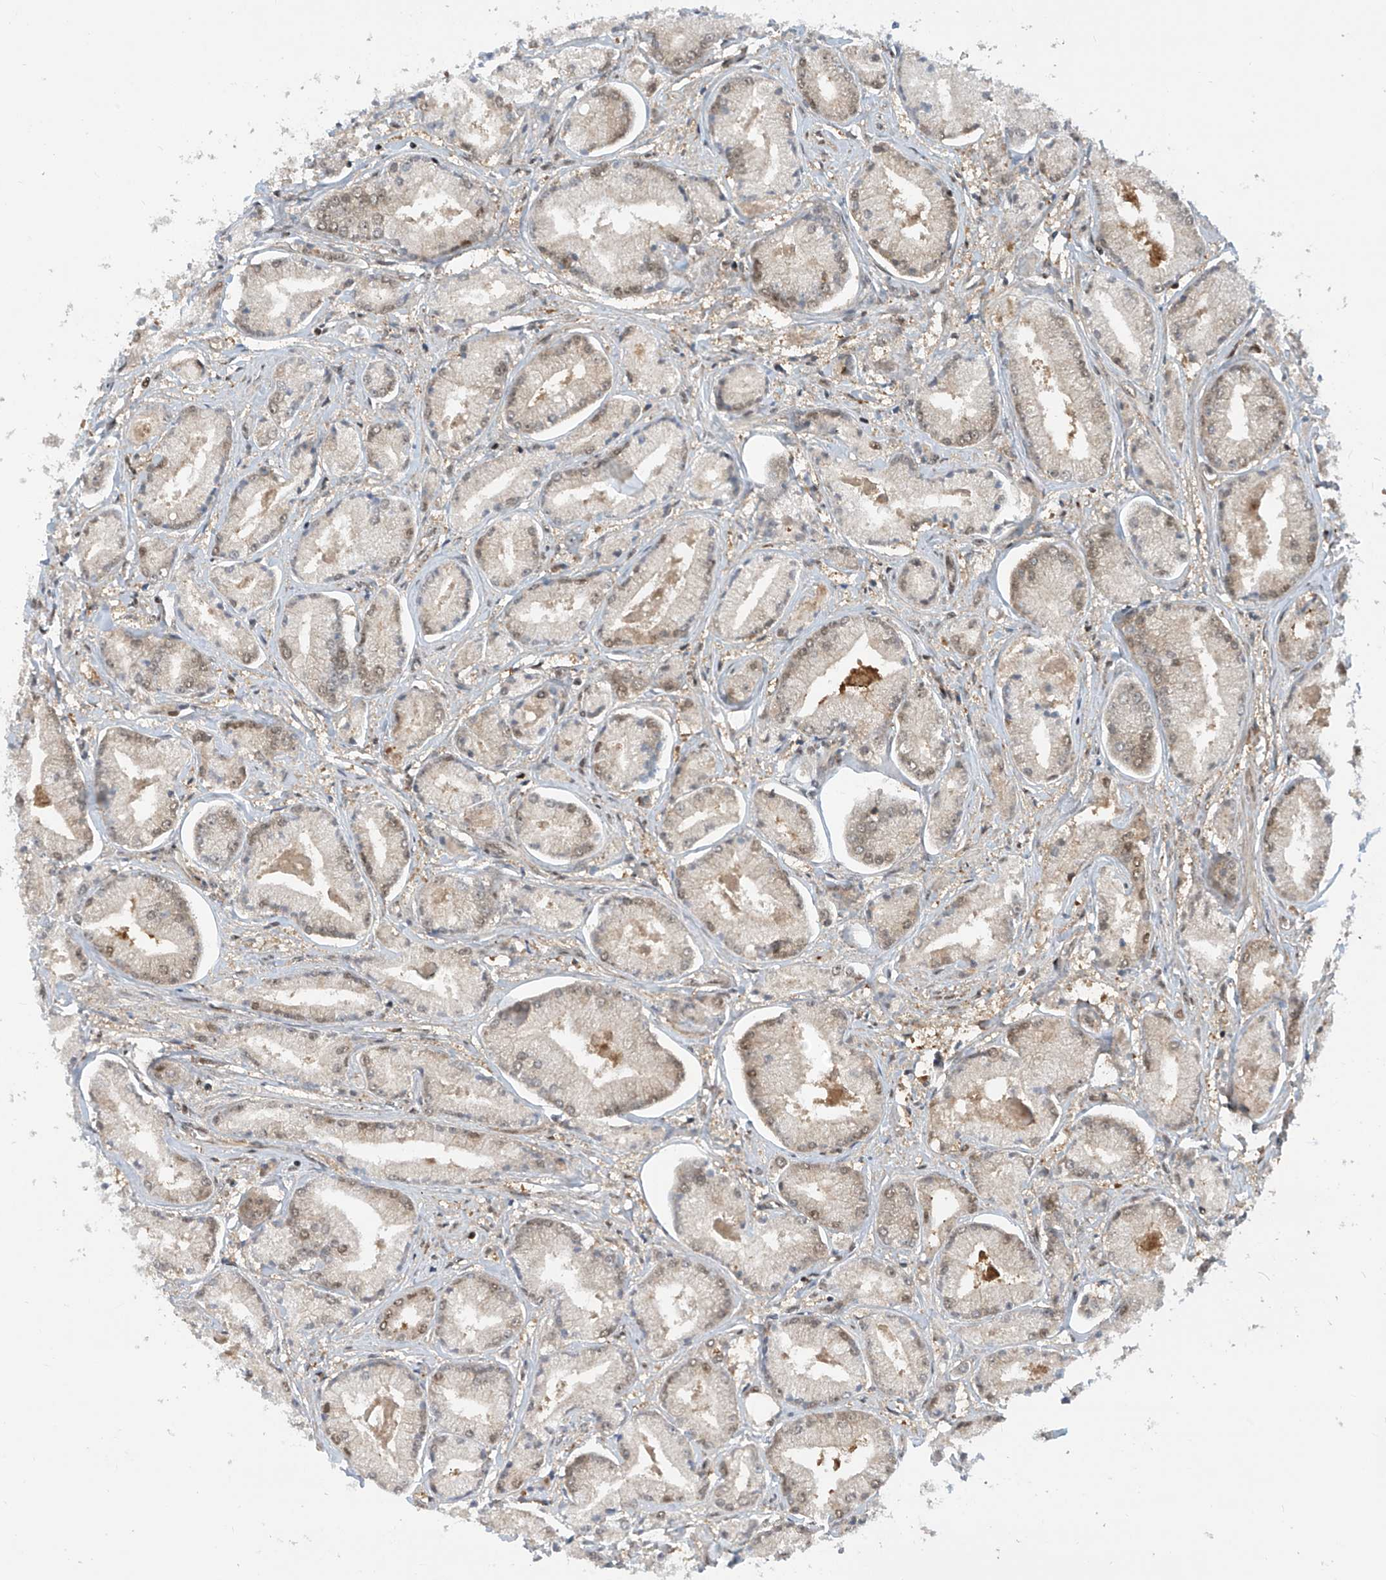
{"staining": {"intensity": "moderate", "quantity": "25%-75%", "location": "nuclear"}, "tissue": "prostate cancer", "cell_type": "Tumor cells", "image_type": "cancer", "snomed": [{"axis": "morphology", "description": "Adenocarcinoma, Low grade"}, {"axis": "topography", "description": "Prostate"}], "caption": "Tumor cells display medium levels of moderate nuclear staining in about 25%-75% of cells in prostate cancer.", "gene": "LAGE3", "patient": {"sex": "male", "age": 60}}